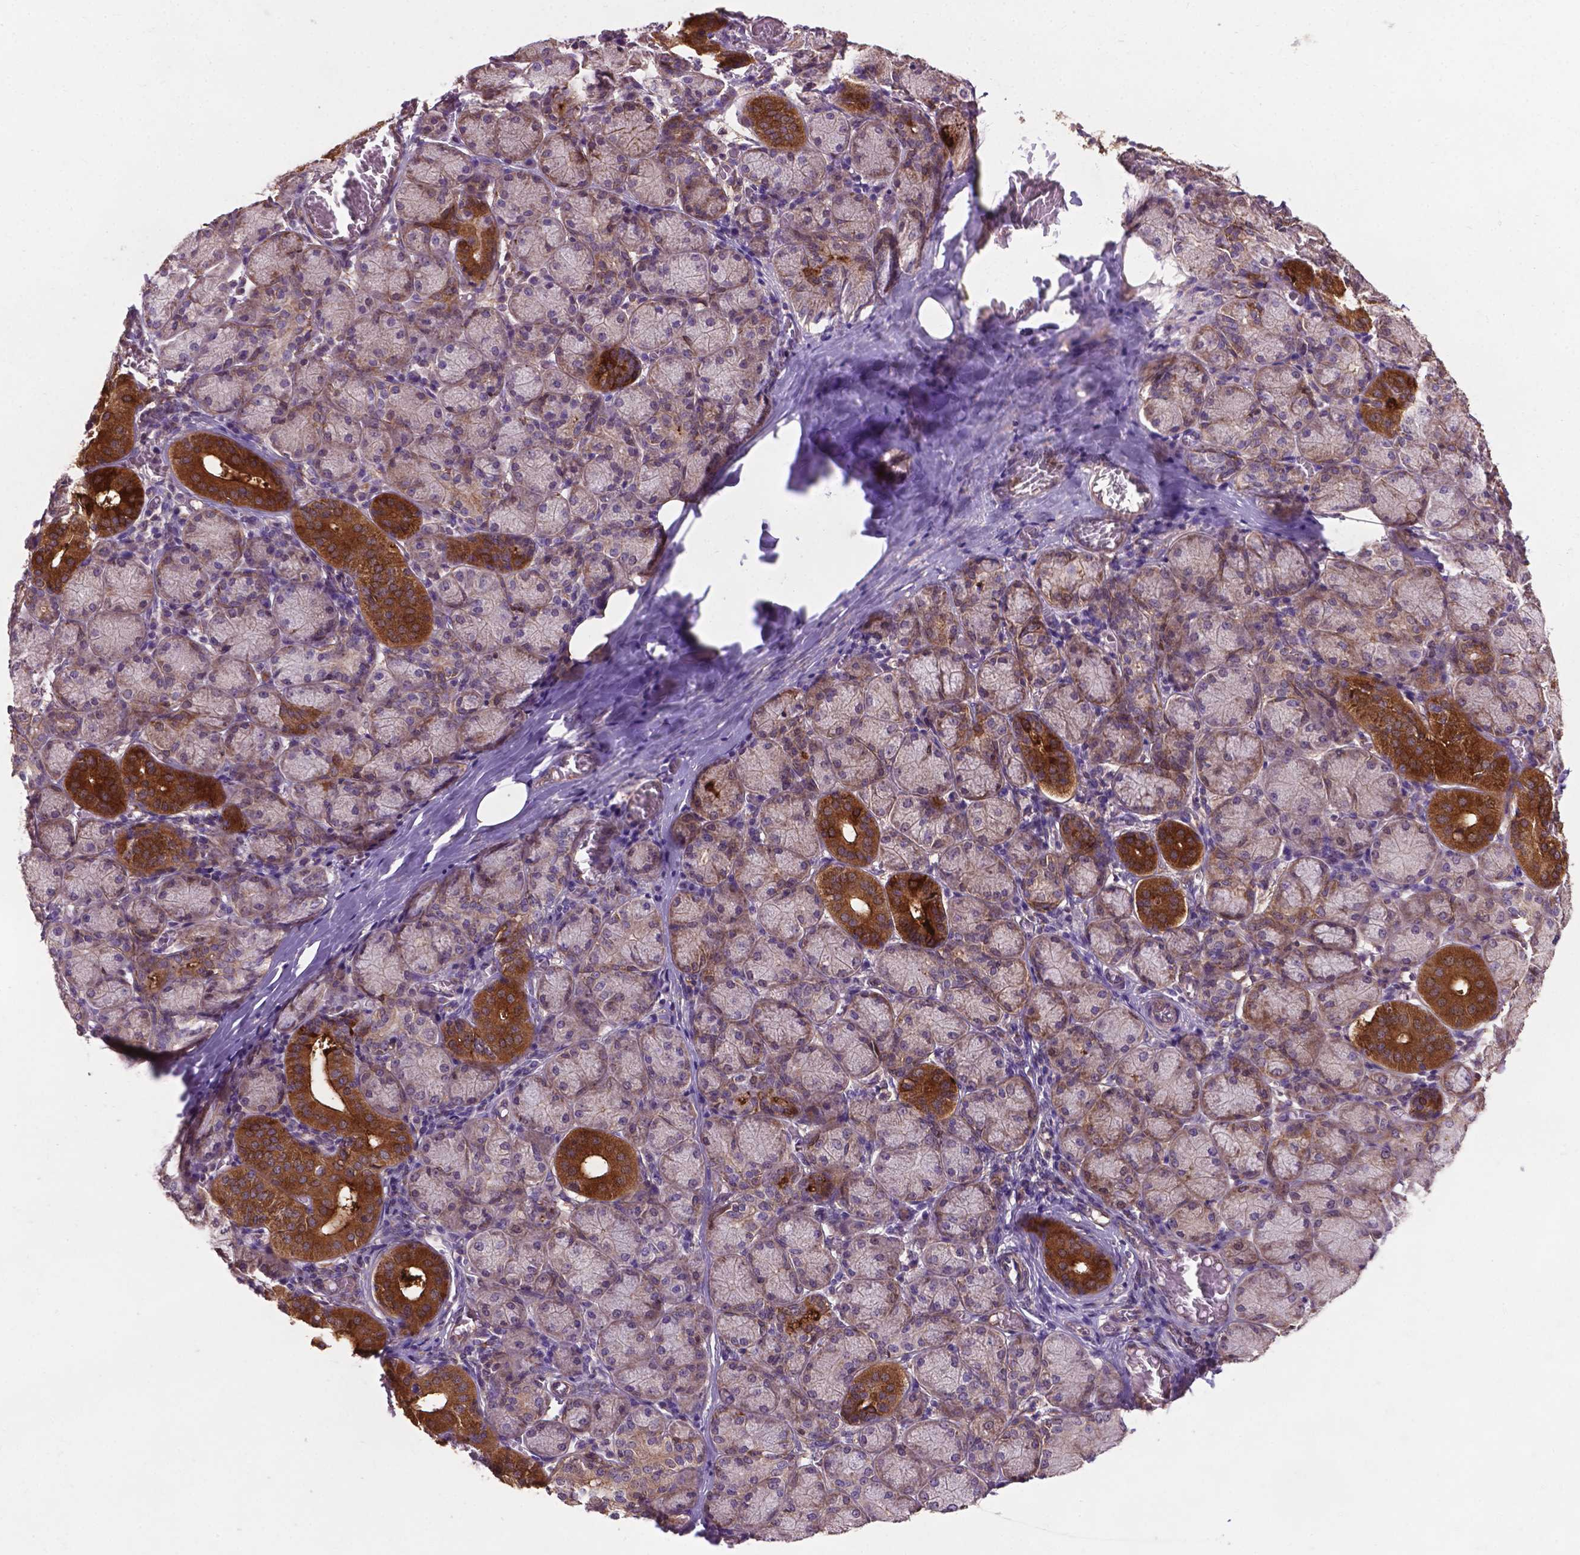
{"staining": {"intensity": "strong", "quantity": "<25%", "location": "cytoplasmic/membranous"}, "tissue": "salivary gland", "cell_type": "Glandular cells", "image_type": "normal", "snomed": [{"axis": "morphology", "description": "Normal tissue, NOS"}, {"axis": "topography", "description": "Salivary gland"}, {"axis": "topography", "description": "Peripheral nerve tissue"}], "caption": "Protein expression analysis of unremarkable salivary gland exhibits strong cytoplasmic/membranous staining in approximately <25% of glandular cells.", "gene": "SMAD3", "patient": {"sex": "female", "age": 24}}